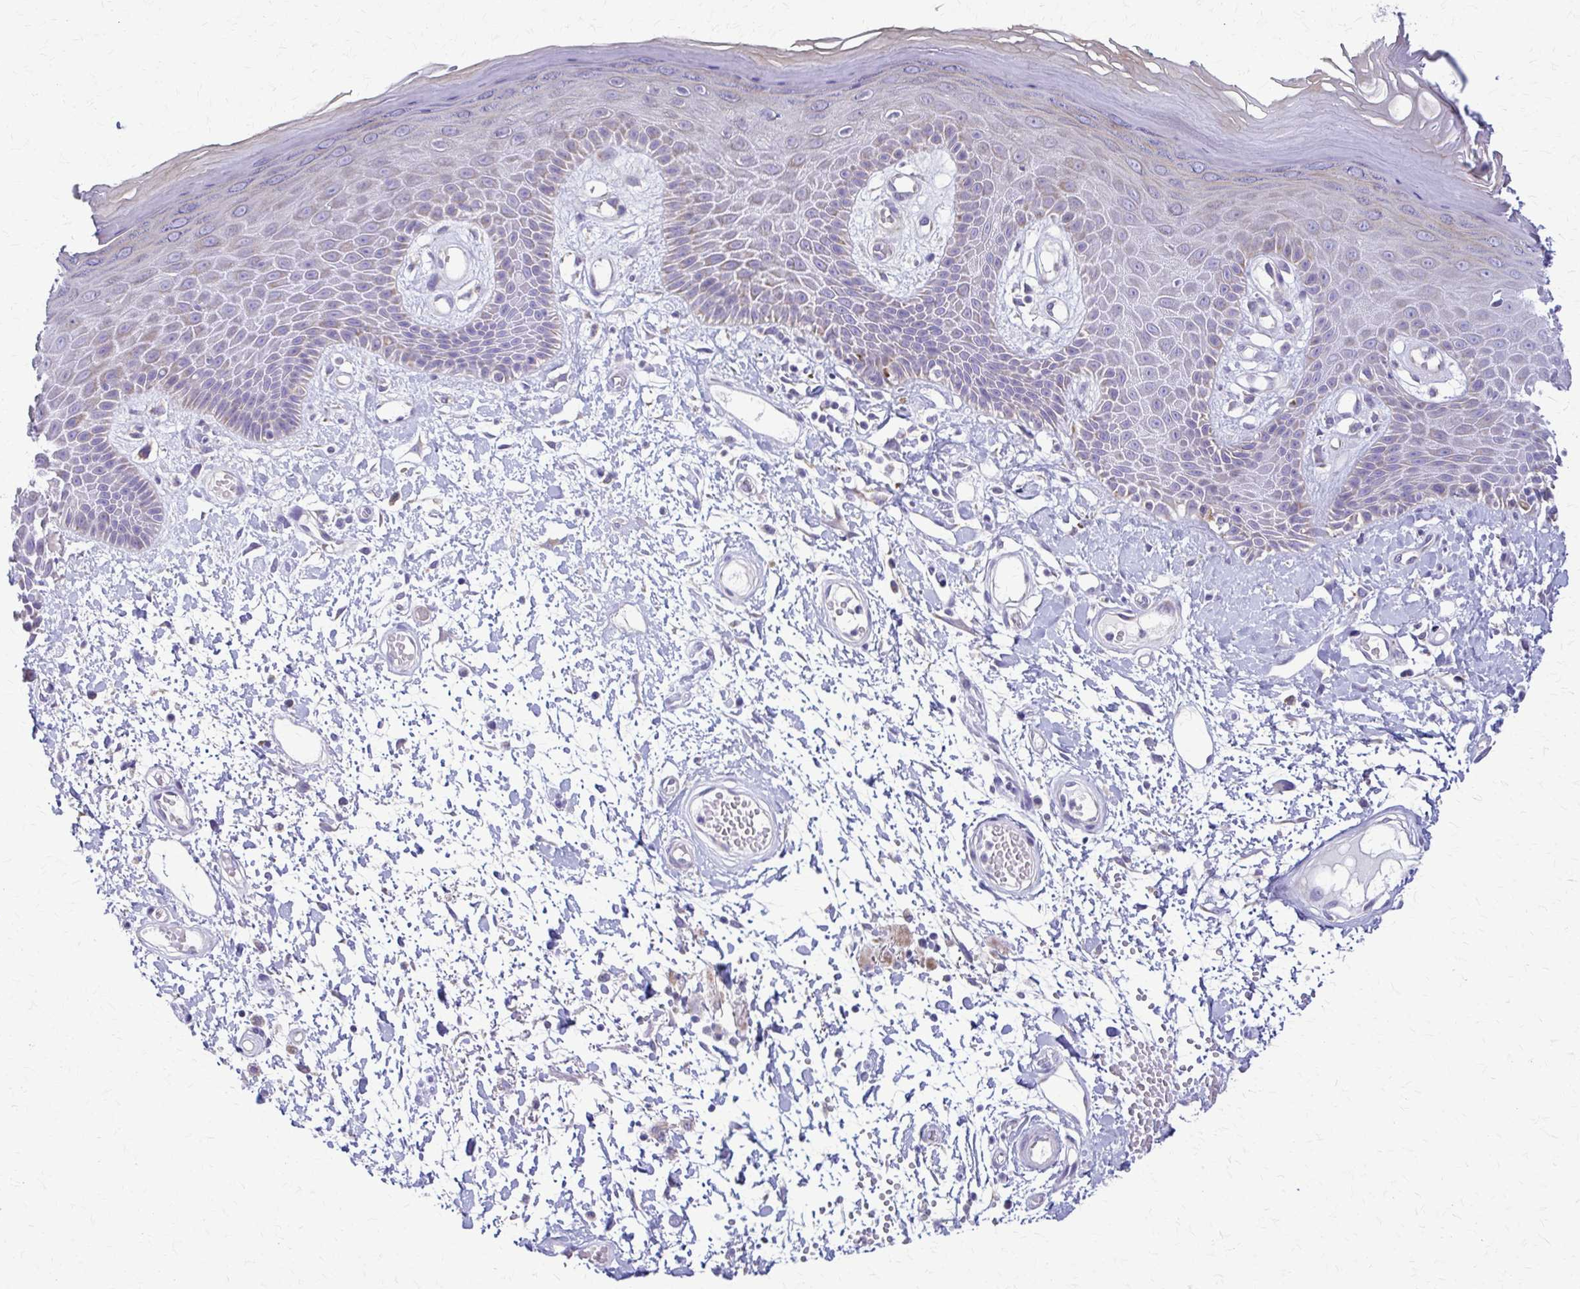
{"staining": {"intensity": "weak", "quantity": "<25%", "location": "cytoplasmic/membranous"}, "tissue": "skin", "cell_type": "Epidermal cells", "image_type": "normal", "snomed": [{"axis": "morphology", "description": "Normal tissue, NOS"}, {"axis": "topography", "description": "Anal"}, {"axis": "topography", "description": "Peripheral nerve tissue"}], "caption": "High power microscopy histopathology image of an immunohistochemistry micrograph of unremarkable skin, revealing no significant positivity in epidermal cells.", "gene": "SAMD13", "patient": {"sex": "male", "age": 78}}